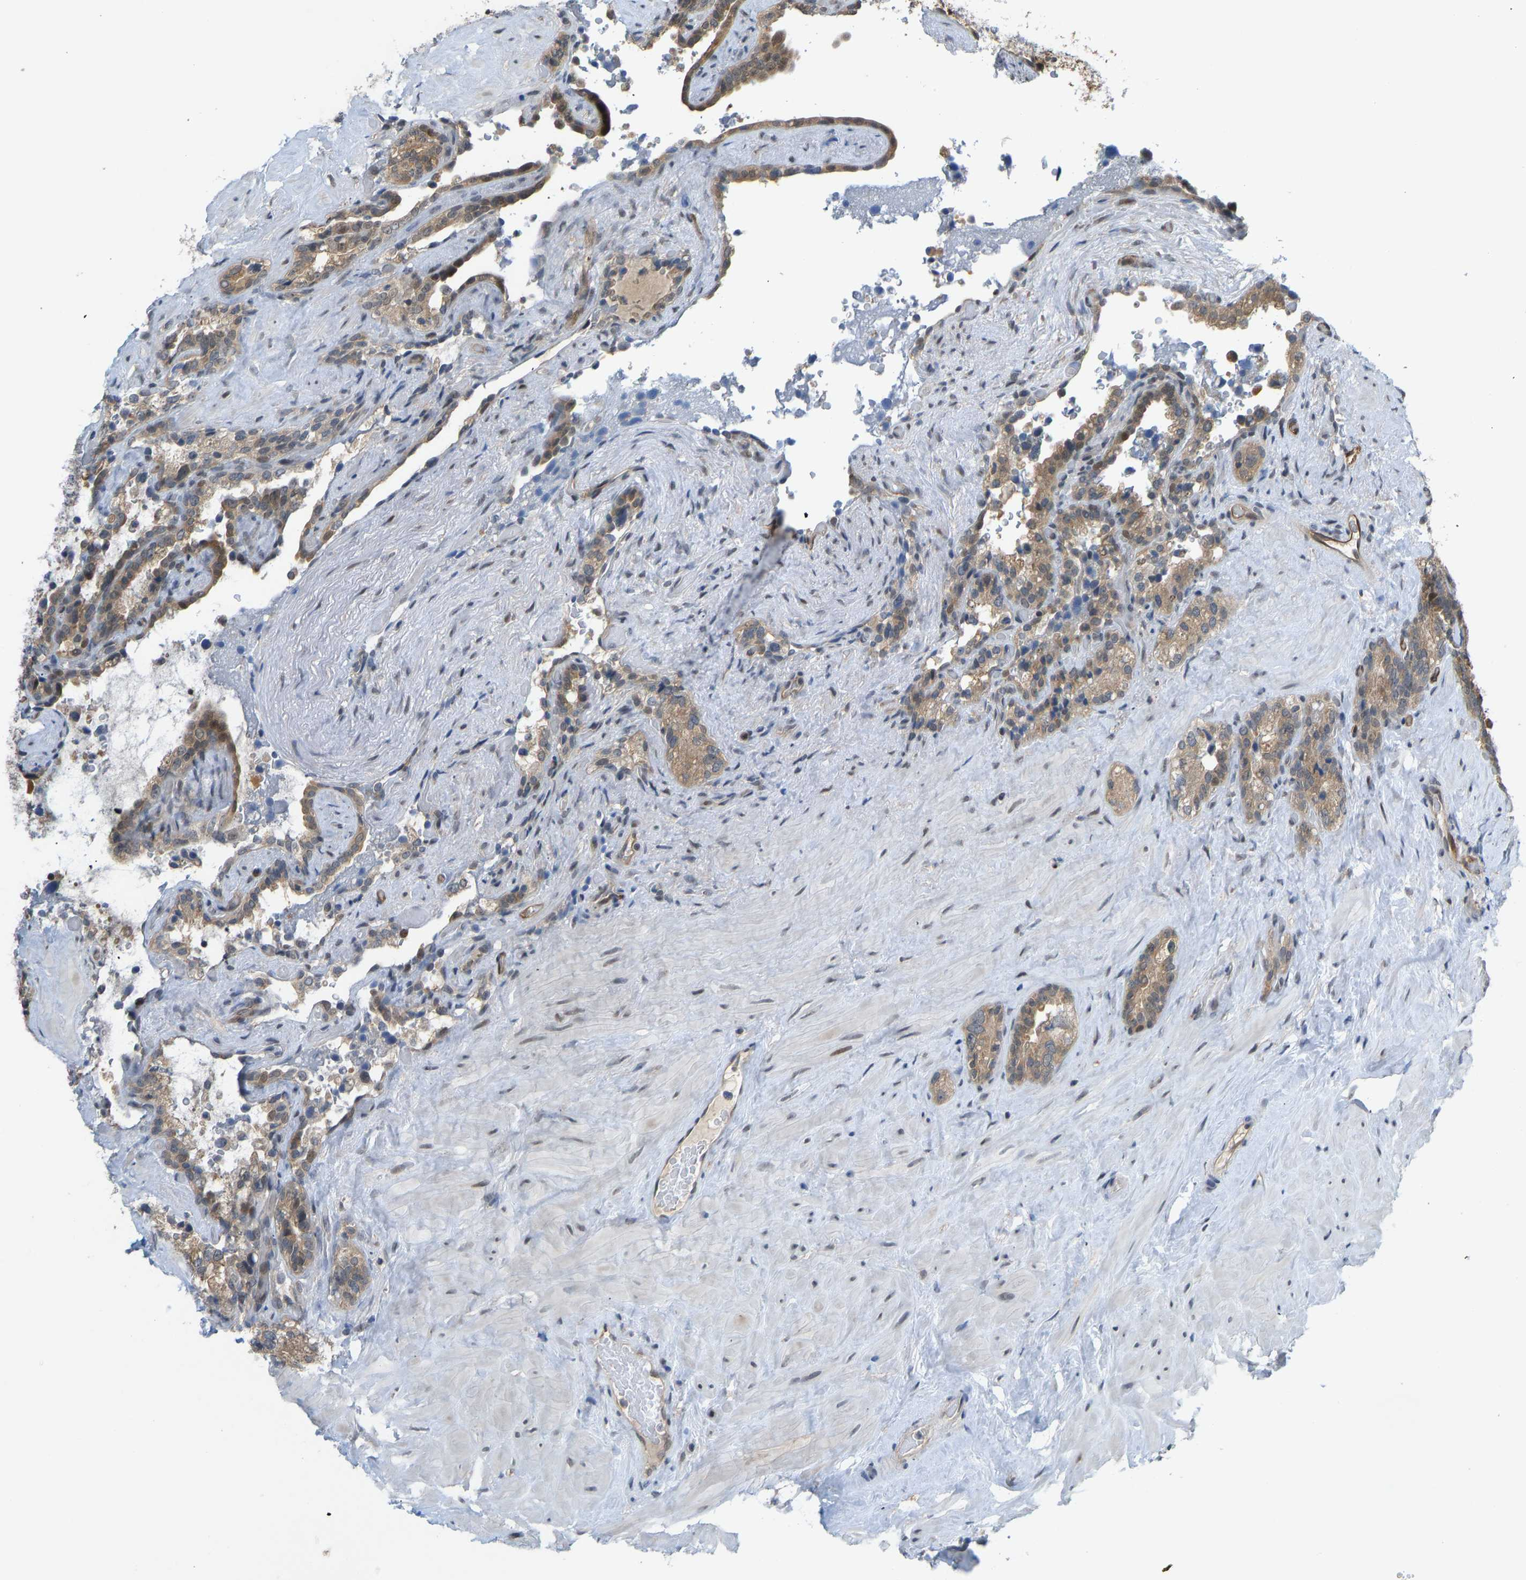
{"staining": {"intensity": "weak", "quantity": "25%-75%", "location": "cytoplasmic/membranous"}, "tissue": "seminal vesicle", "cell_type": "Glandular cells", "image_type": "normal", "snomed": [{"axis": "morphology", "description": "Normal tissue, NOS"}, {"axis": "topography", "description": "Seminal veicle"}], "caption": "This histopathology image exhibits immunohistochemistry (IHC) staining of unremarkable seminal vesicle, with low weak cytoplasmic/membranous staining in about 25%-75% of glandular cells.", "gene": "CCT8", "patient": {"sex": "male", "age": 68}}